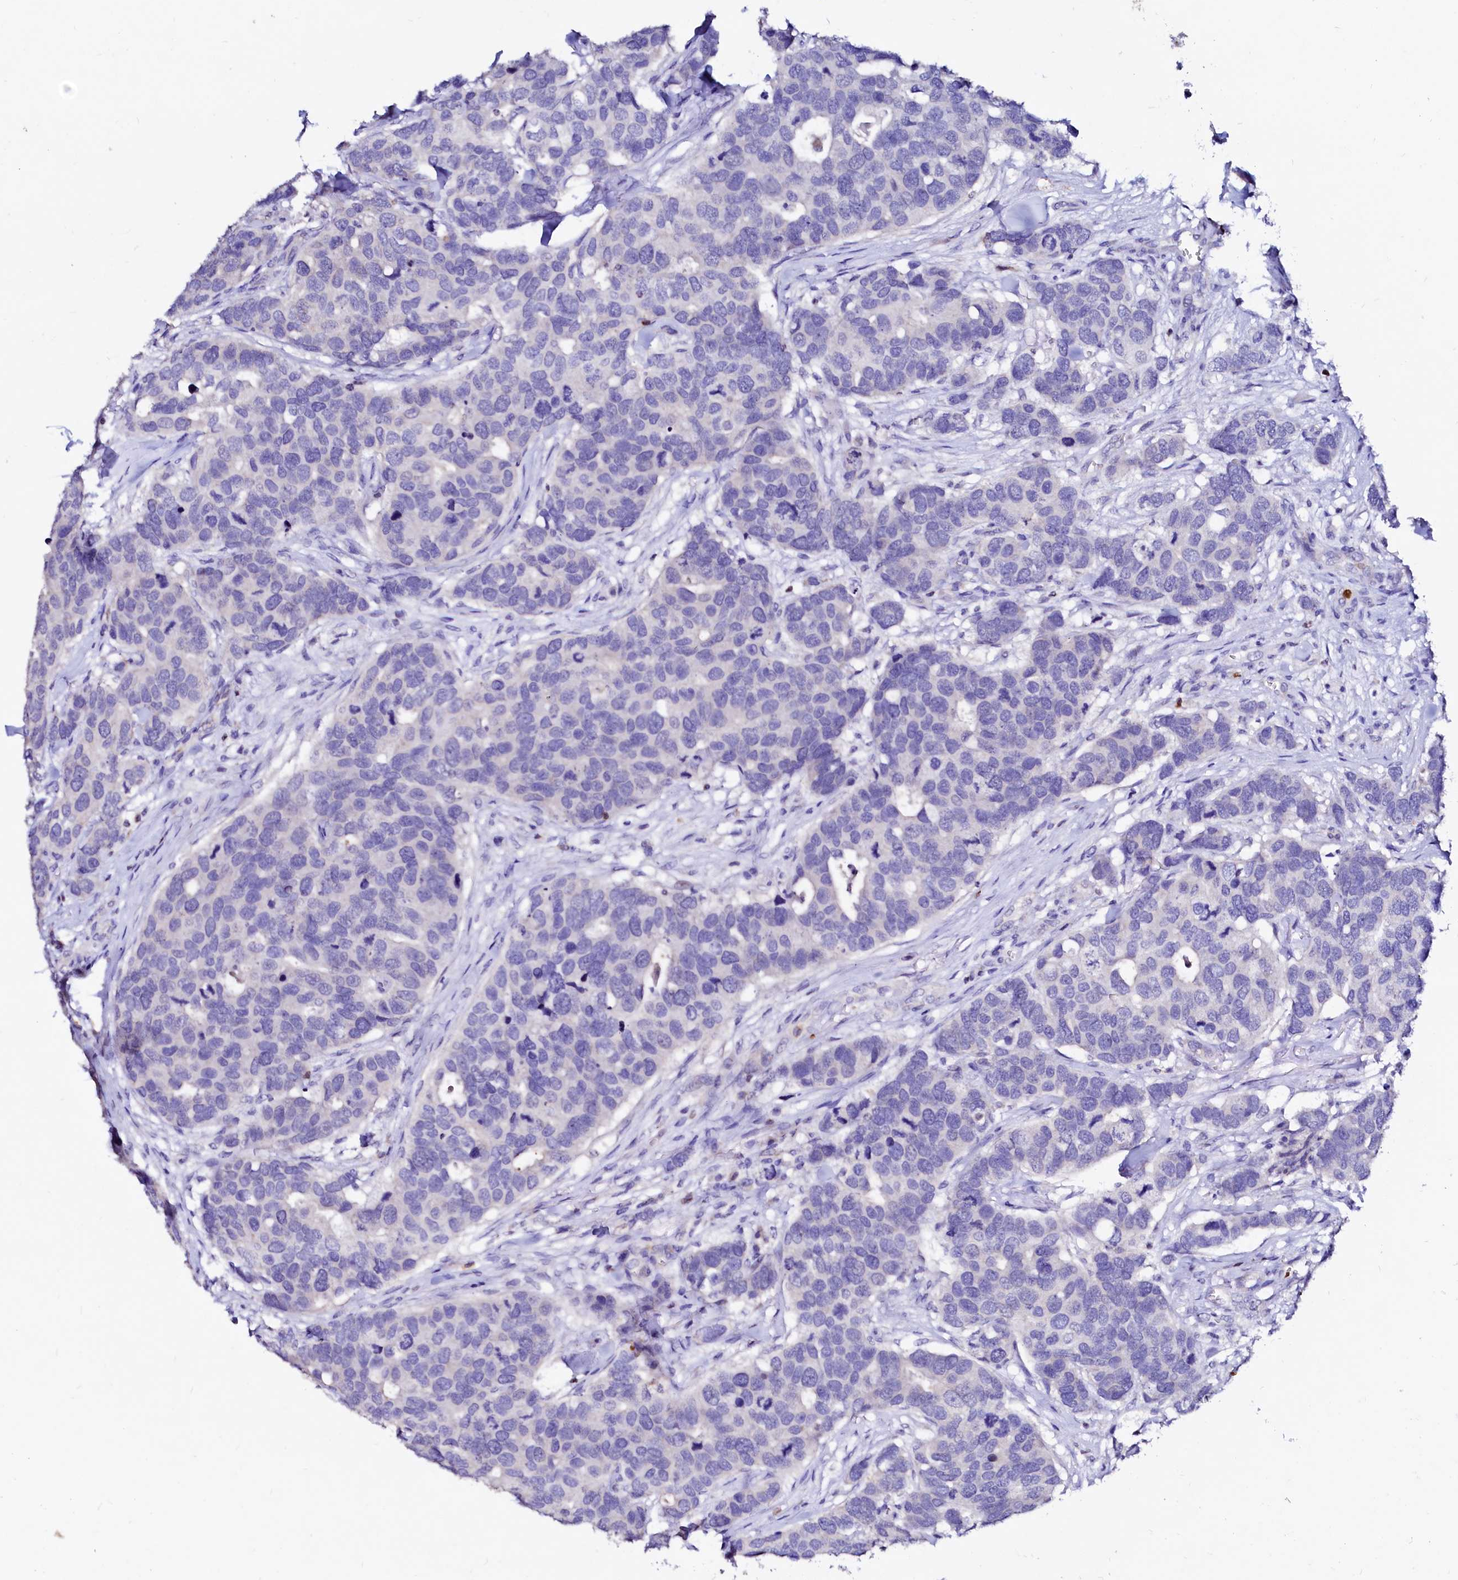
{"staining": {"intensity": "negative", "quantity": "none", "location": "none"}, "tissue": "breast cancer", "cell_type": "Tumor cells", "image_type": "cancer", "snomed": [{"axis": "morphology", "description": "Duct carcinoma"}, {"axis": "topography", "description": "Breast"}], "caption": "Tumor cells show no significant protein positivity in breast infiltrating ductal carcinoma.", "gene": "RAB27A", "patient": {"sex": "female", "age": 83}}